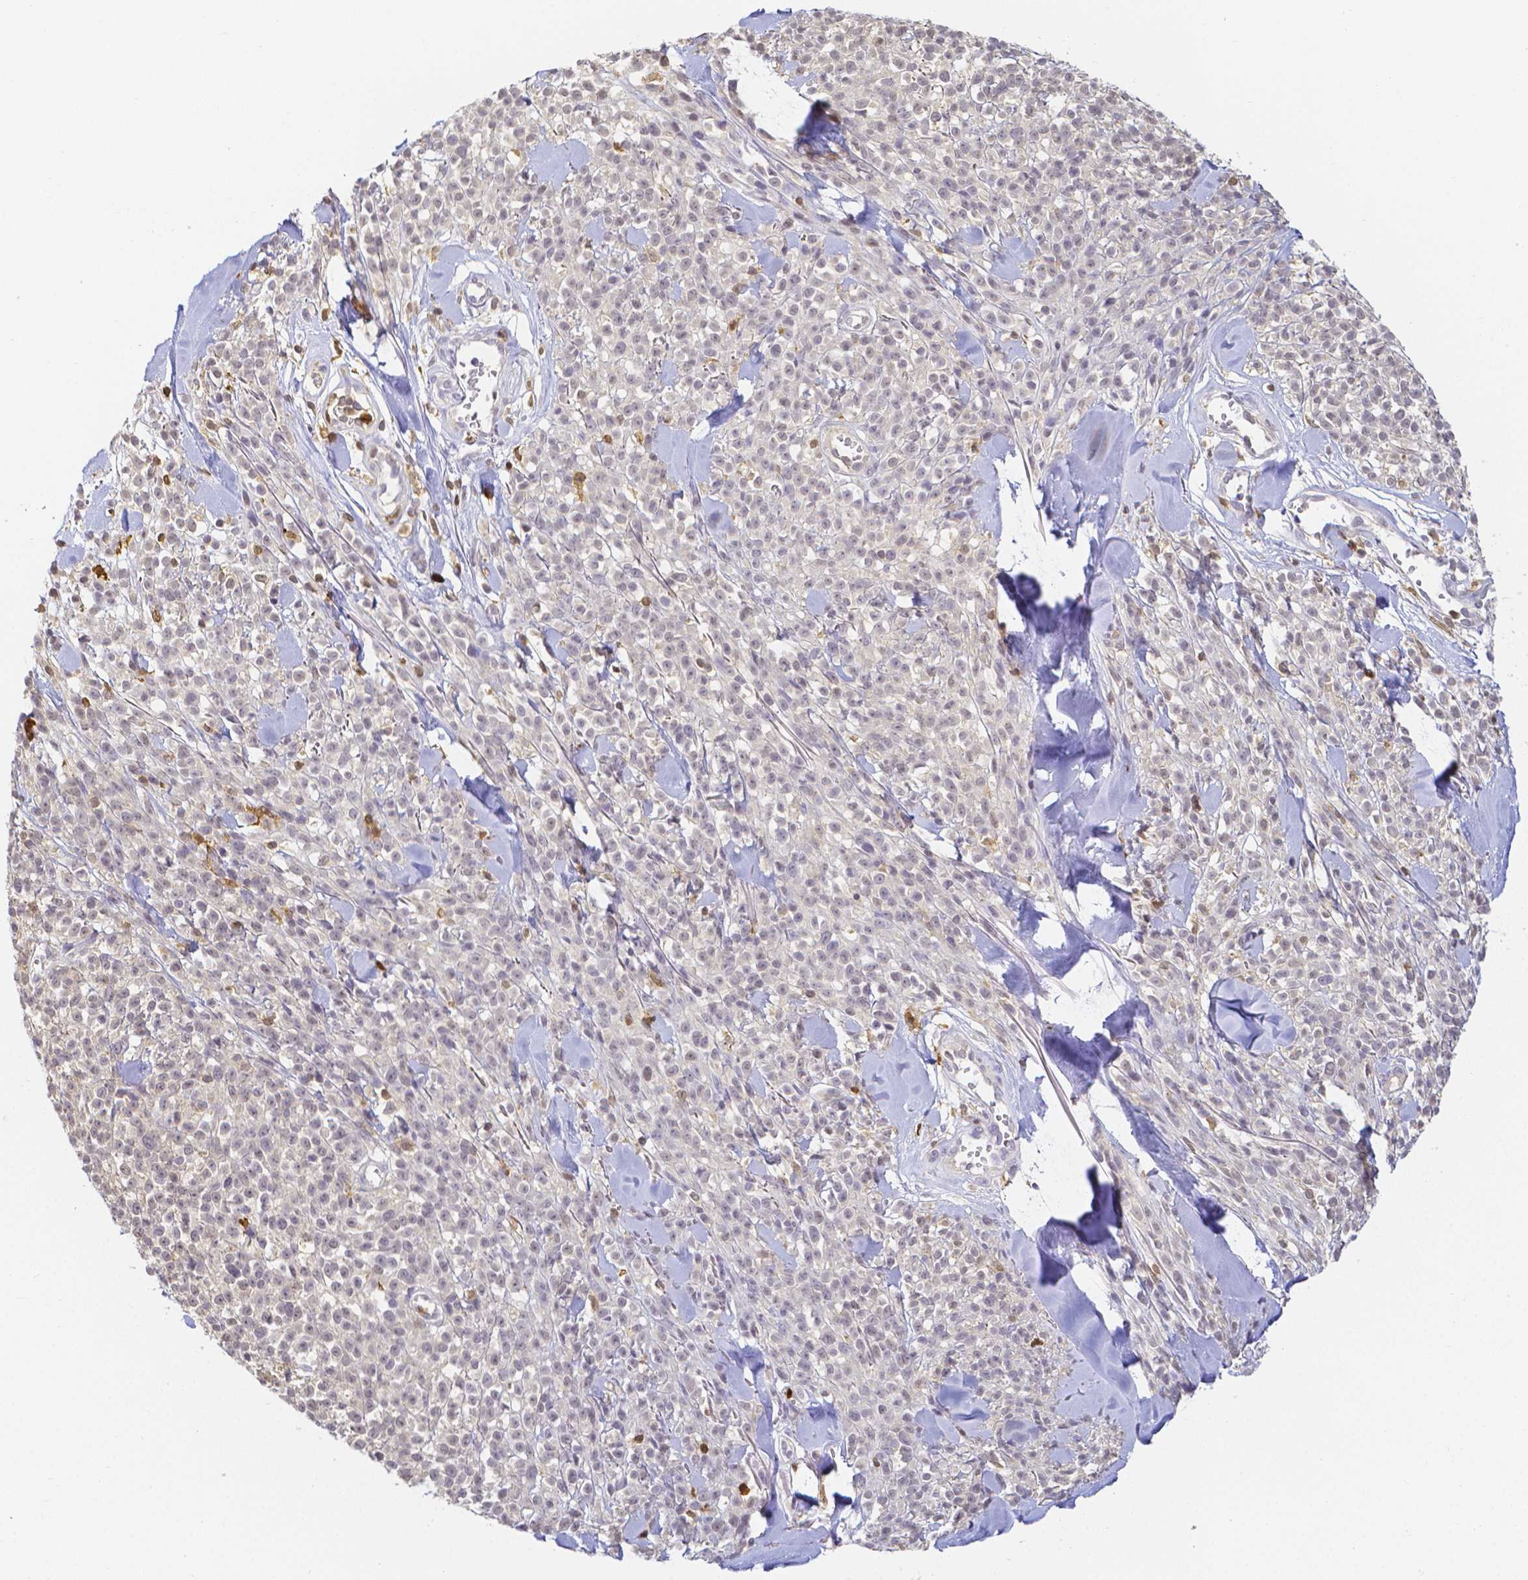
{"staining": {"intensity": "negative", "quantity": "none", "location": "none"}, "tissue": "melanoma", "cell_type": "Tumor cells", "image_type": "cancer", "snomed": [{"axis": "morphology", "description": "Malignant melanoma, NOS"}, {"axis": "topography", "description": "Skin"}, {"axis": "topography", "description": "Skin of trunk"}], "caption": "Tumor cells show no significant positivity in malignant melanoma.", "gene": "COTL1", "patient": {"sex": "male", "age": 74}}